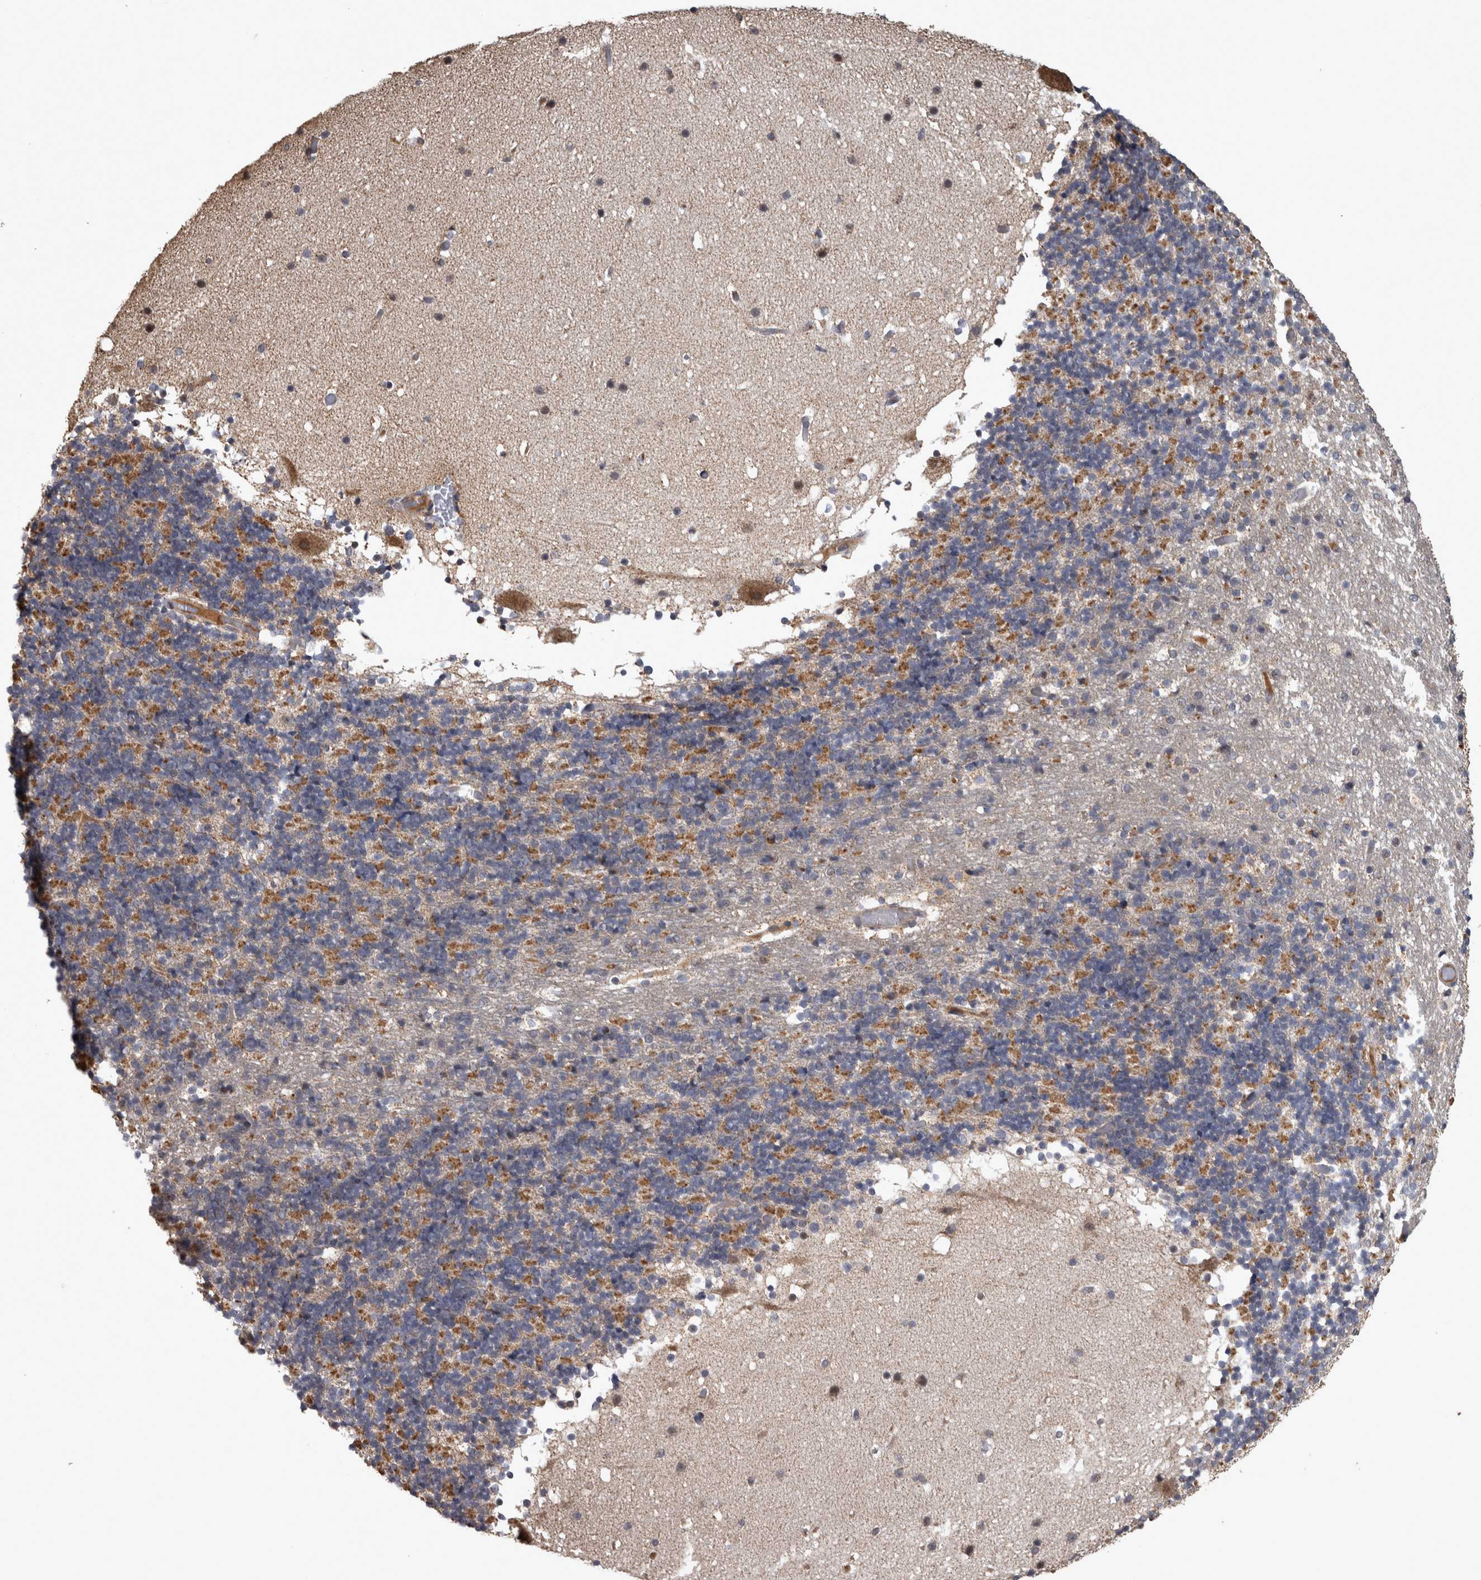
{"staining": {"intensity": "moderate", "quantity": "<25%", "location": "cytoplasmic/membranous"}, "tissue": "cerebellum", "cell_type": "Cells in granular layer", "image_type": "normal", "snomed": [{"axis": "morphology", "description": "Normal tissue, NOS"}, {"axis": "topography", "description": "Cerebellum"}], "caption": "Immunohistochemical staining of normal human cerebellum demonstrates moderate cytoplasmic/membranous protein positivity in approximately <25% of cells in granular layer.", "gene": "DBT", "patient": {"sex": "male", "age": 57}}